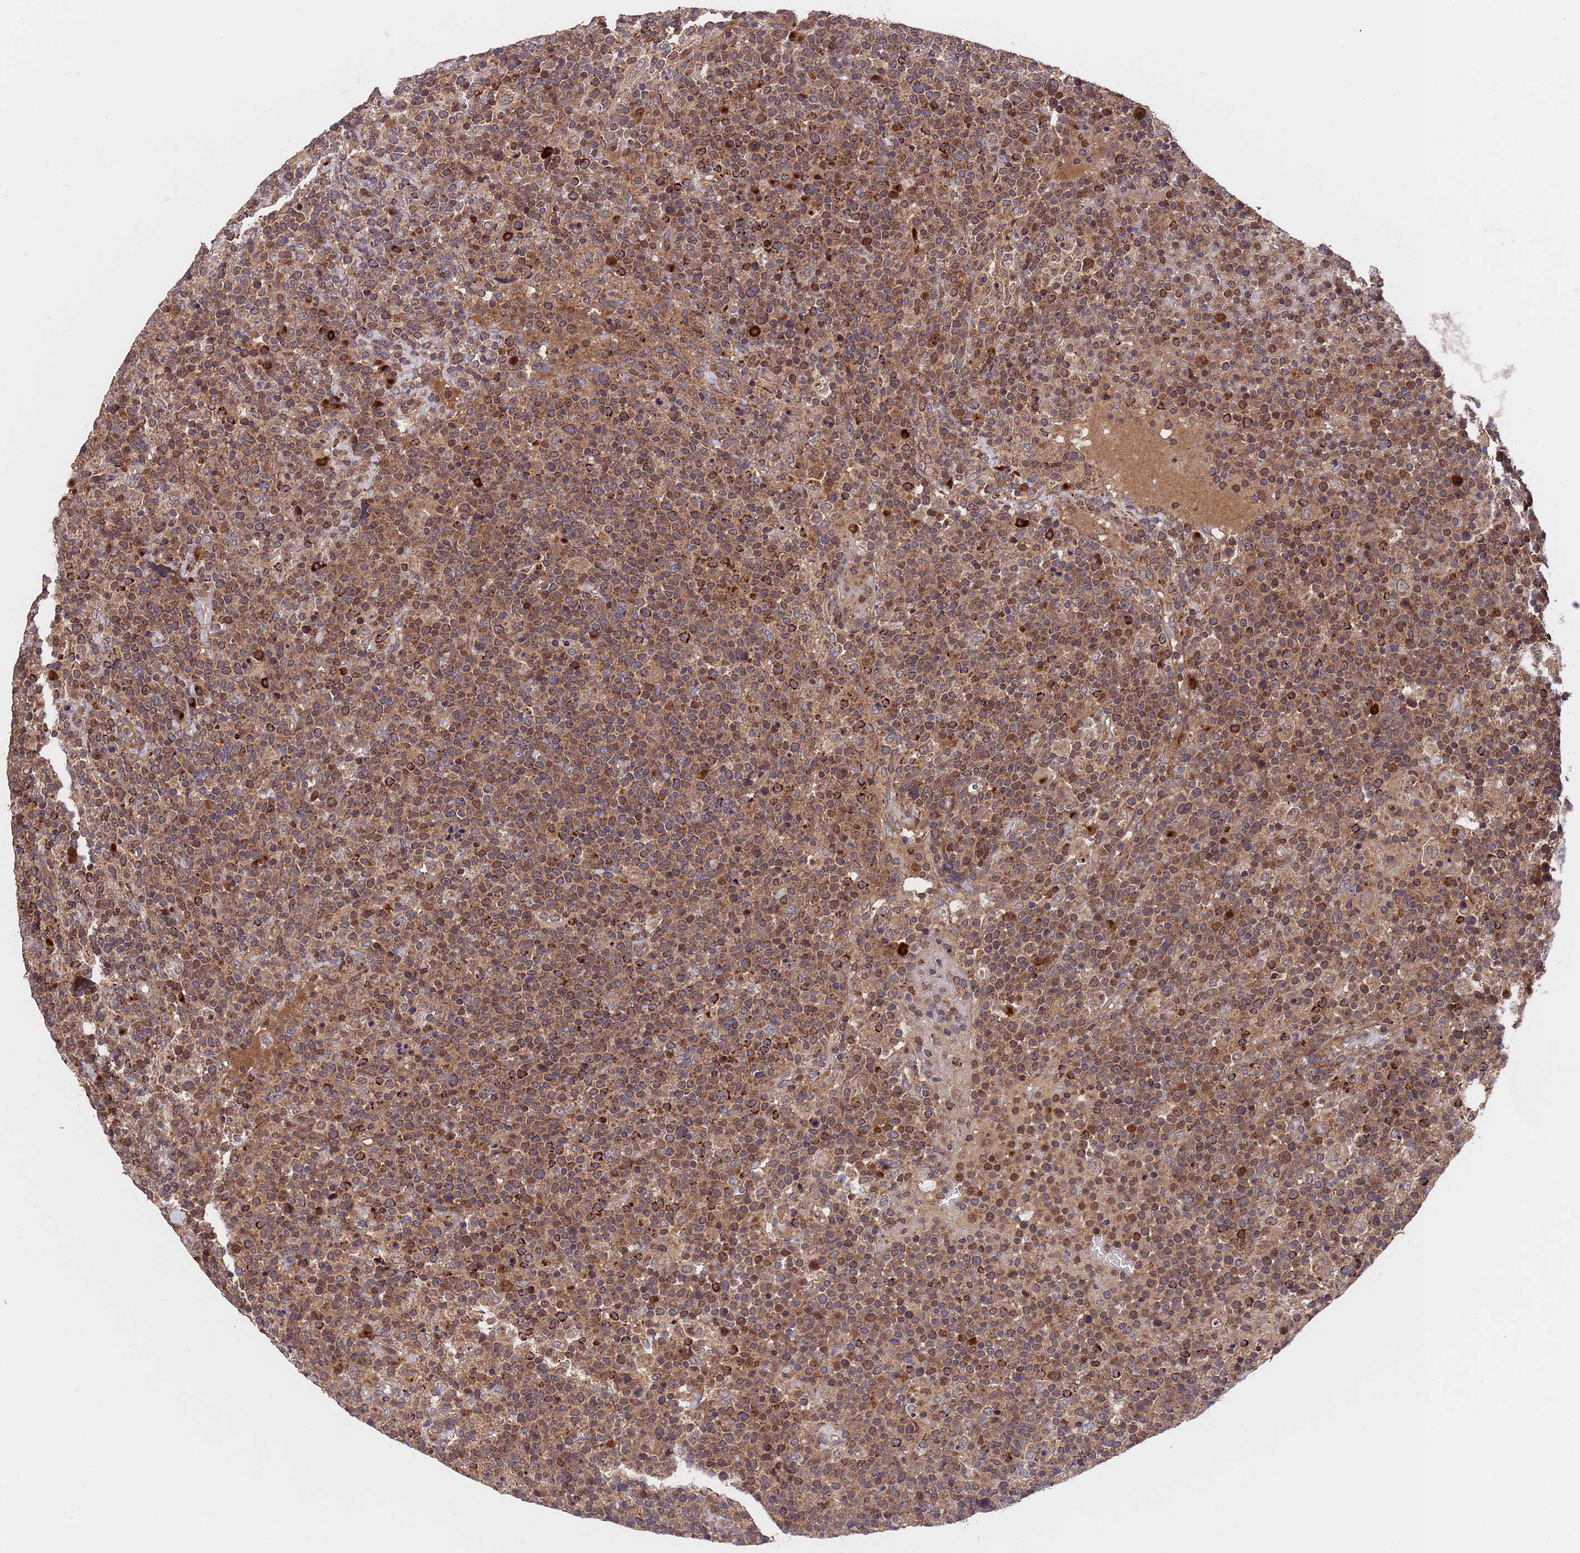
{"staining": {"intensity": "moderate", "quantity": ">75%", "location": "cytoplasmic/membranous"}, "tissue": "lymphoma", "cell_type": "Tumor cells", "image_type": "cancer", "snomed": [{"axis": "morphology", "description": "Malignant lymphoma, non-Hodgkin's type, High grade"}, {"axis": "topography", "description": "Lymph node"}], "caption": "Immunohistochemistry (IHC) histopathology image of neoplastic tissue: human lymphoma stained using IHC exhibits medium levels of moderate protein expression localized specifically in the cytoplasmic/membranous of tumor cells, appearing as a cytoplasmic/membranous brown color.", "gene": "TSR3", "patient": {"sex": "male", "age": 61}}